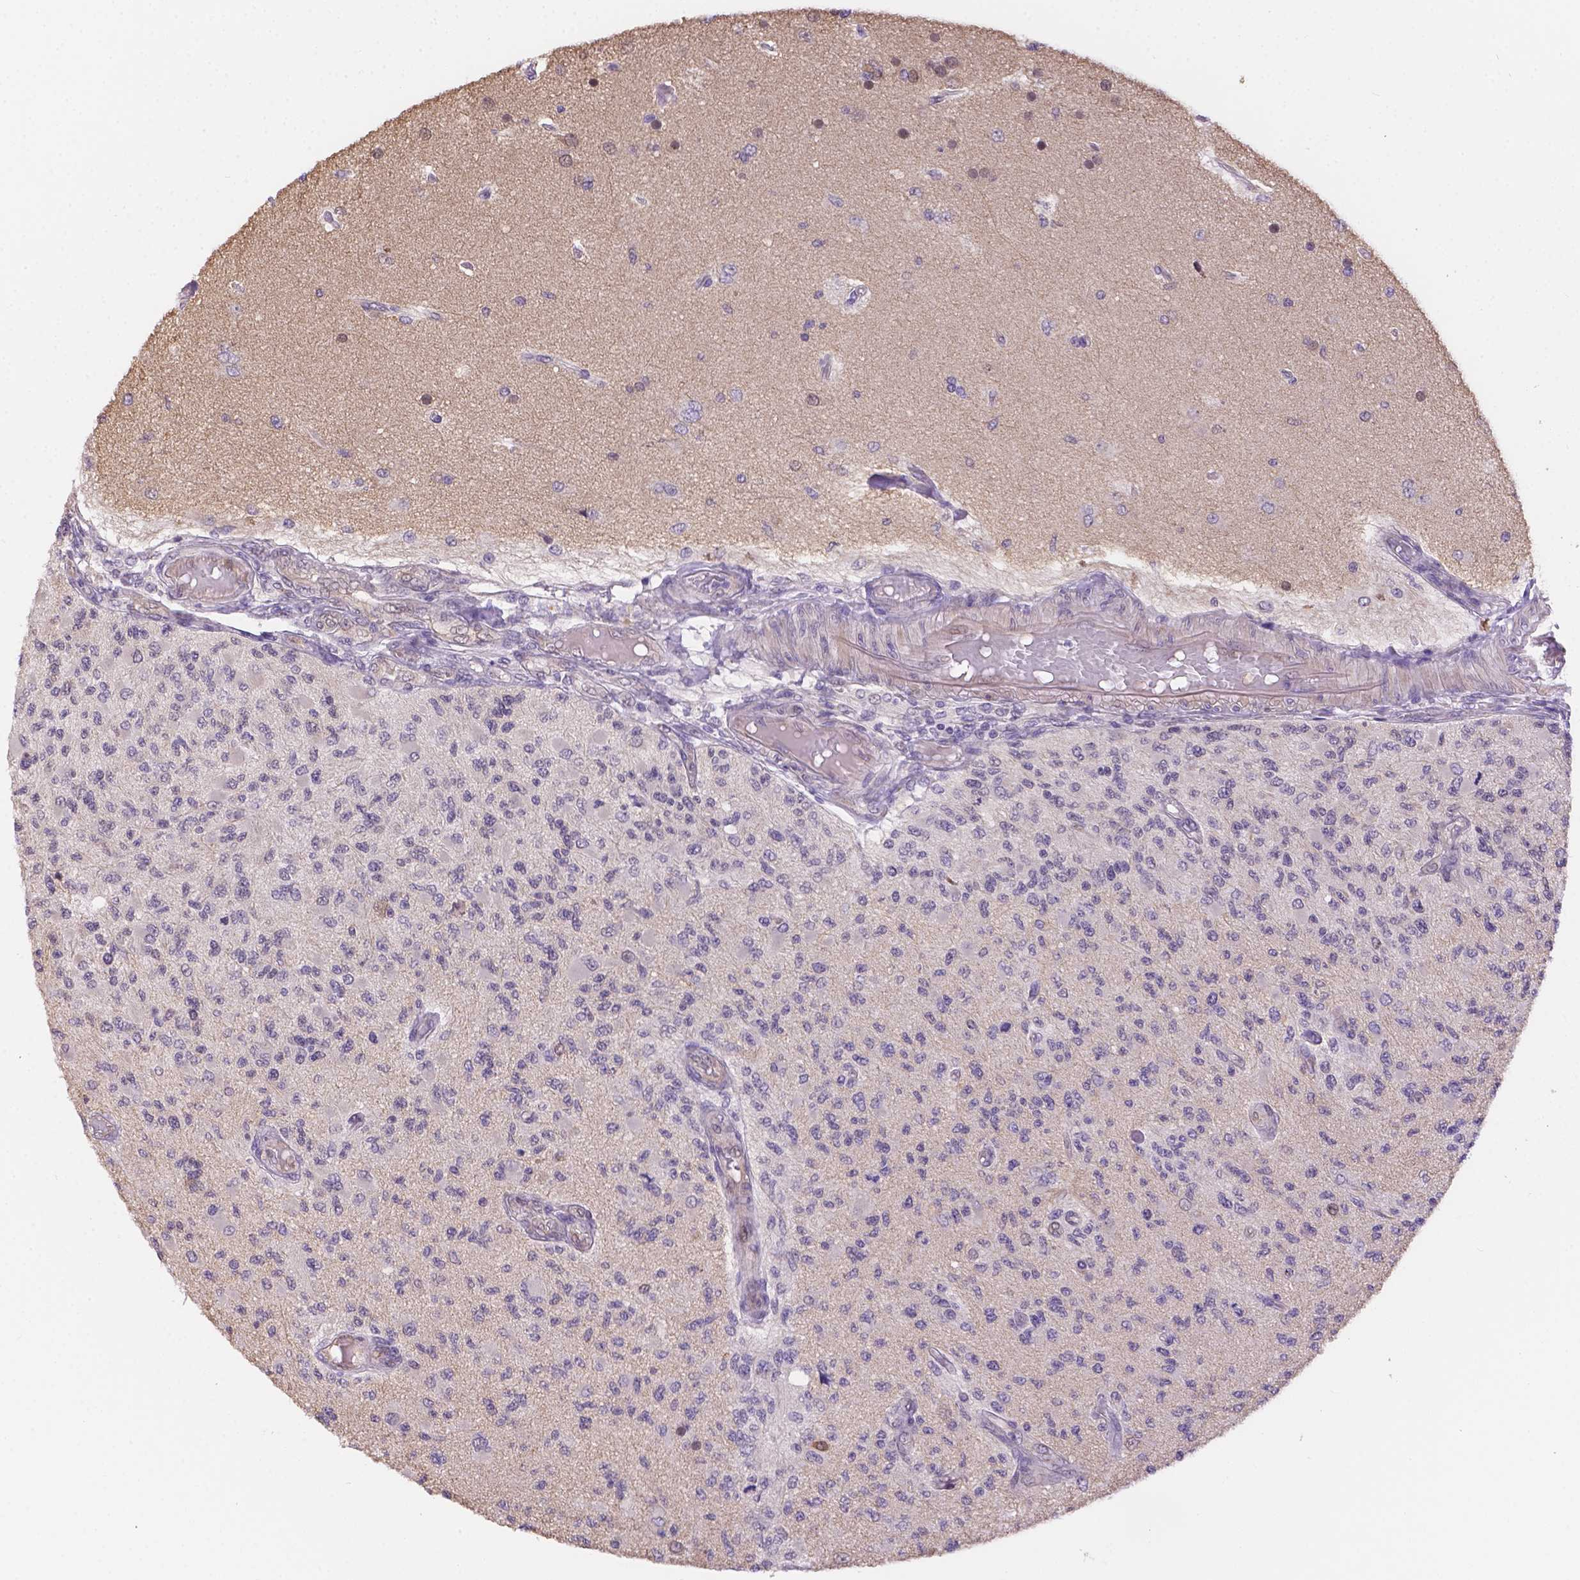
{"staining": {"intensity": "negative", "quantity": "none", "location": "none"}, "tissue": "glioma", "cell_type": "Tumor cells", "image_type": "cancer", "snomed": [{"axis": "morphology", "description": "Glioma, malignant, High grade"}, {"axis": "topography", "description": "Brain"}], "caption": "The image exhibits no staining of tumor cells in malignant glioma (high-grade). (Stains: DAB immunohistochemistry with hematoxylin counter stain, Microscopy: brightfield microscopy at high magnification).", "gene": "NXPE2", "patient": {"sex": "female", "age": 63}}